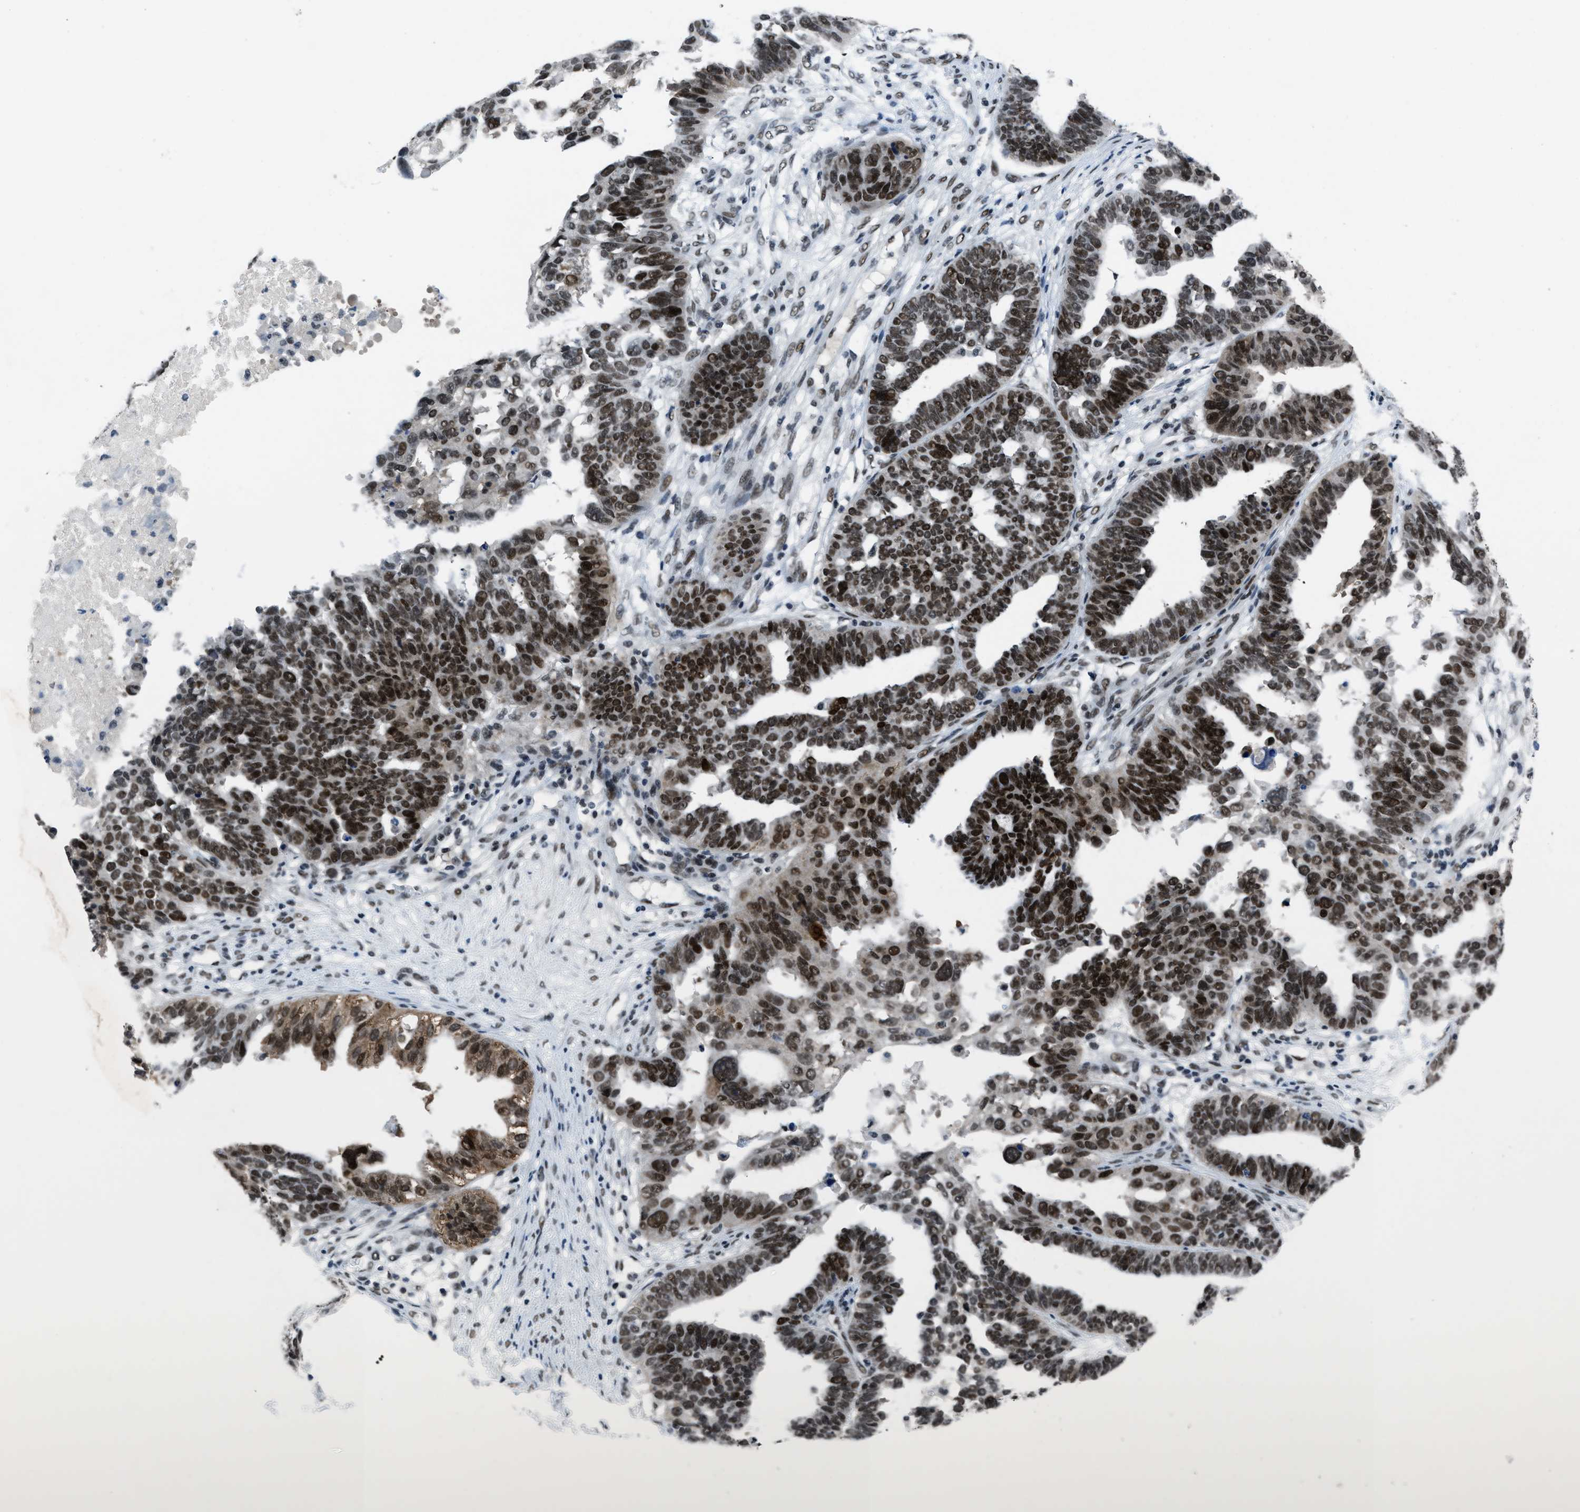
{"staining": {"intensity": "strong", "quantity": ">75%", "location": "cytoplasmic/membranous,nuclear"}, "tissue": "ovarian cancer", "cell_type": "Tumor cells", "image_type": "cancer", "snomed": [{"axis": "morphology", "description": "Cystadenocarcinoma, serous, NOS"}, {"axis": "topography", "description": "Ovary"}], "caption": "Immunohistochemical staining of ovarian cancer (serous cystadenocarcinoma) shows strong cytoplasmic/membranous and nuclear protein staining in approximately >75% of tumor cells.", "gene": "GATAD2B", "patient": {"sex": "female", "age": 59}}